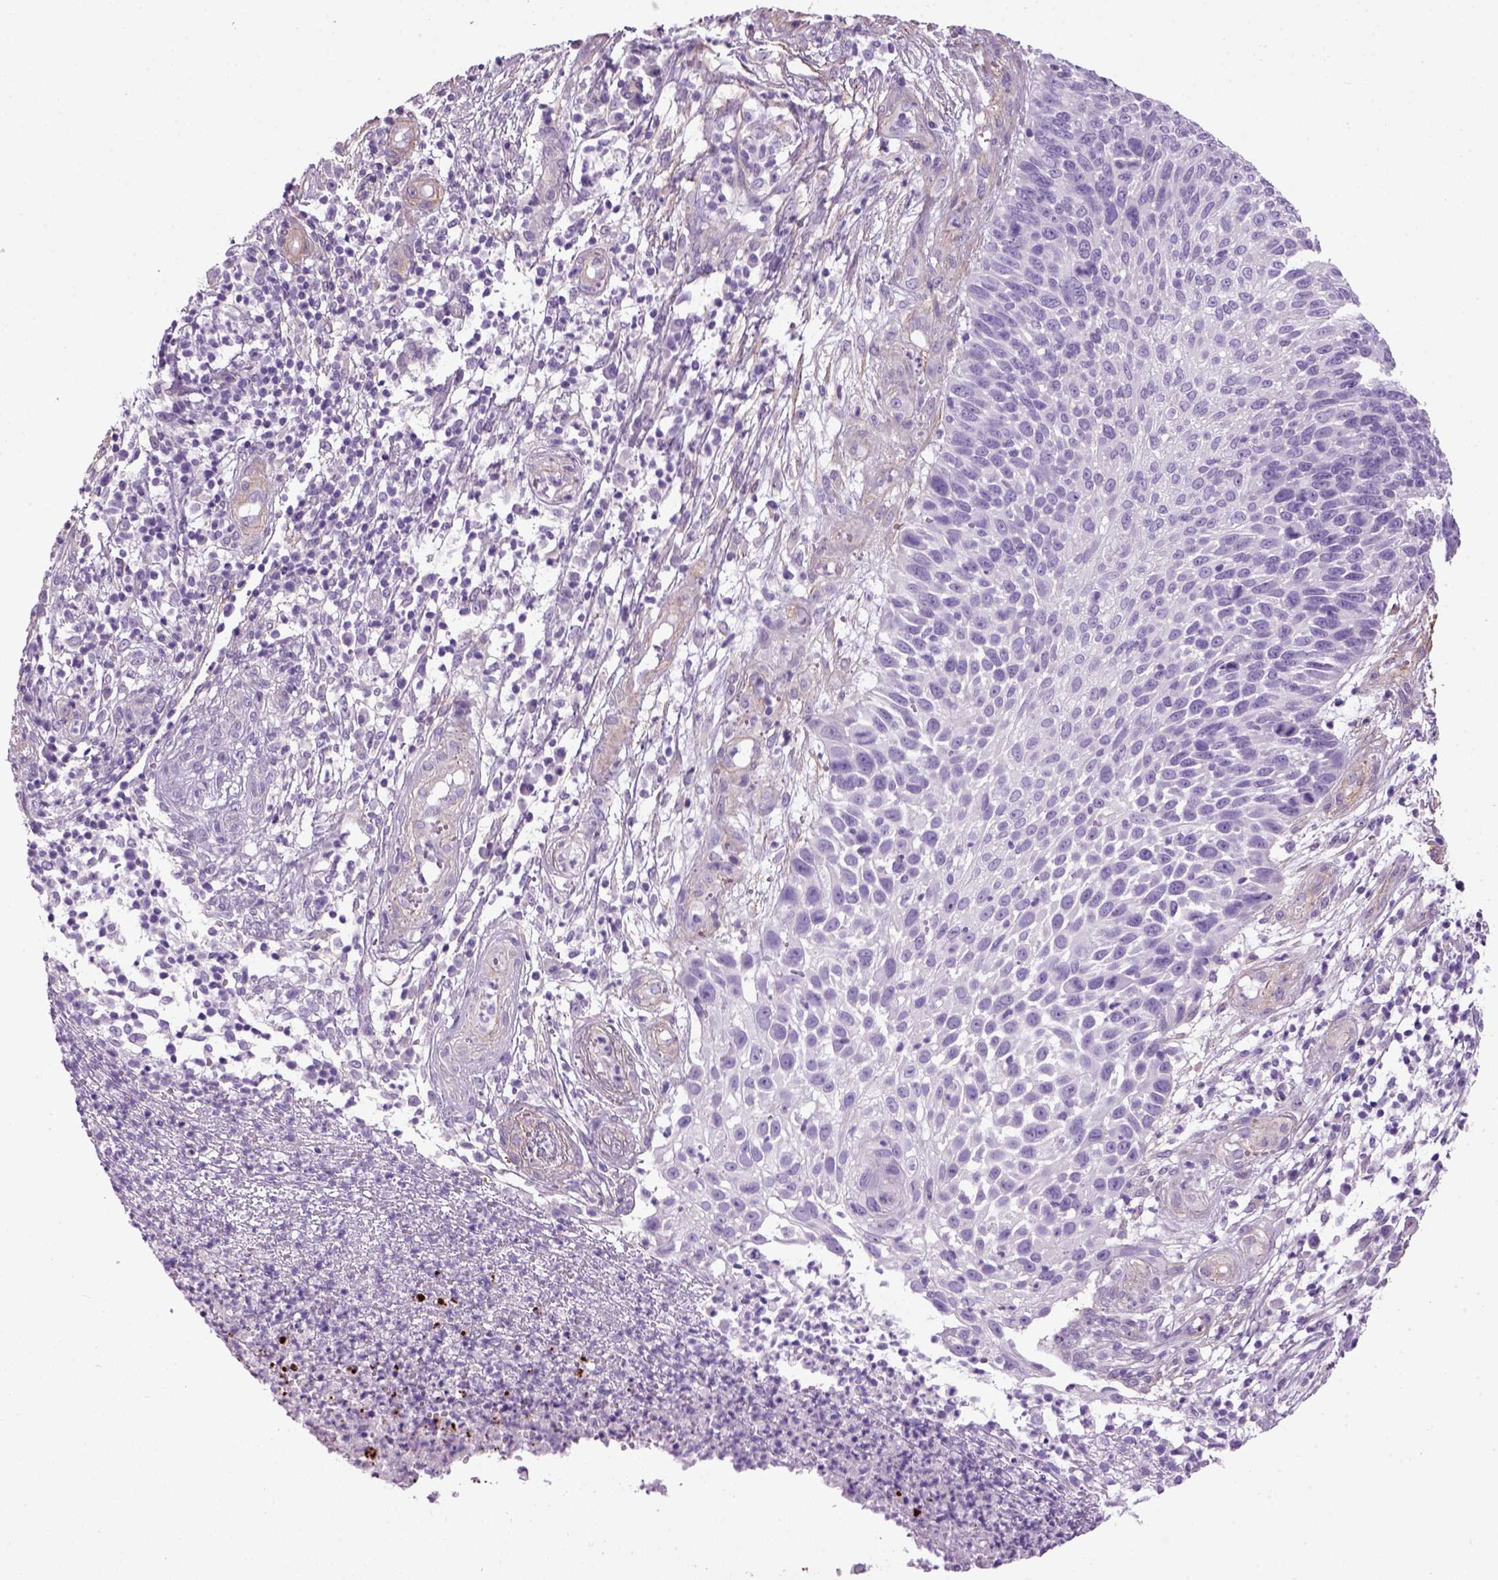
{"staining": {"intensity": "negative", "quantity": "none", "location": "none"}, "tissue": "skin cancer", "cell_type": "Tumor cells", "image_type": "cancer", "snomed": [{"axis": "morphology", "description": "Squamous cell carcinoma, NOS"}, {"axis": "topography", "description": "Skin"}], "caption": "IHC of squamous cell carcinoma (skin) displays no expression in tumor cells. (DAB (3,3'-diaminobenzidine) immunohistochemistry (IHC), high magnification).", "gene": "FAM161A", "patient": {"sex": "male", "age": 92}}